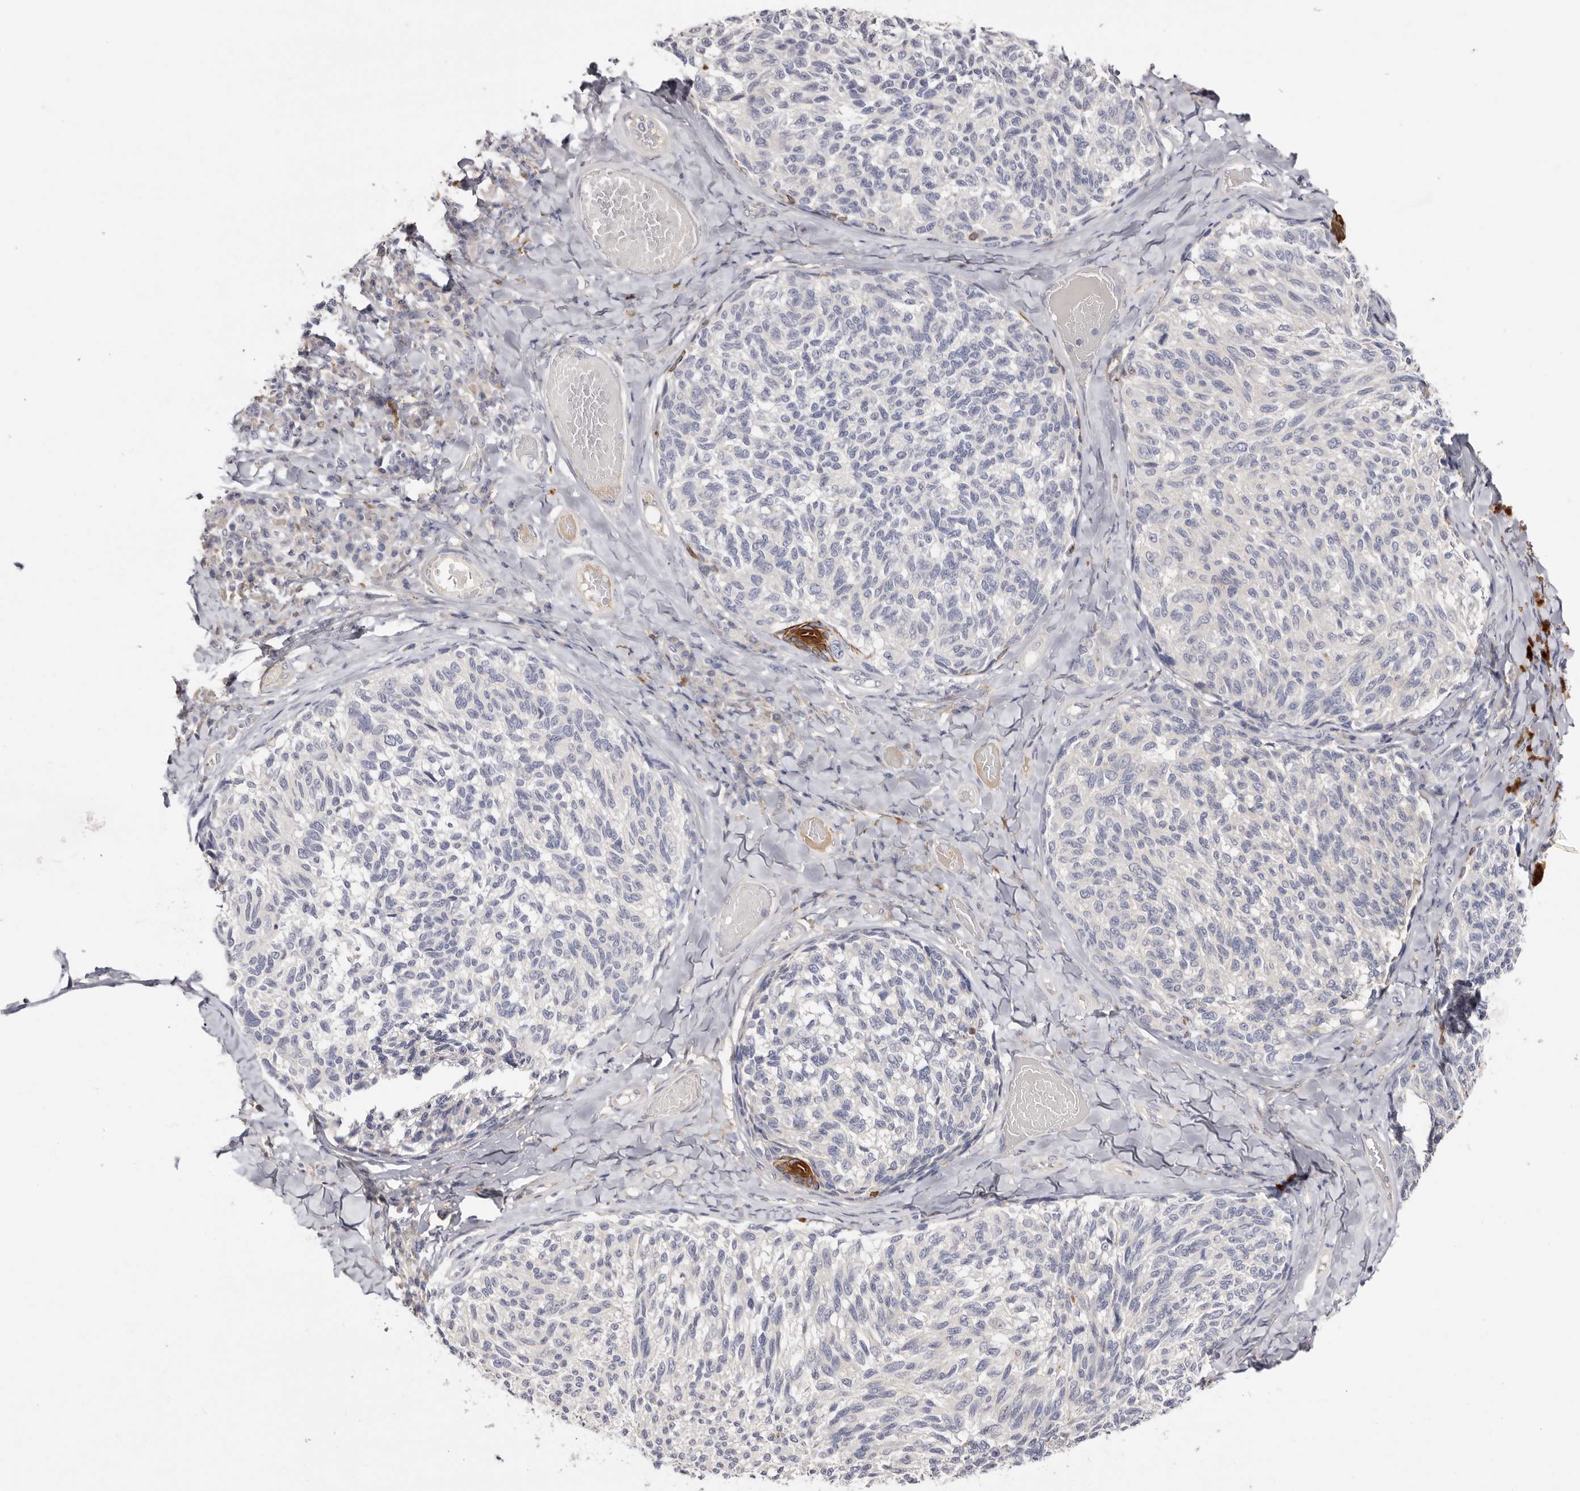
{"staining": {"intensity": "negative", "quantity": "none", "location": "none"}, "tissue": "melanoma", "cell_type": "Tumor cells", "image_type": "cancer", "snomed": [{"axis": "morphology", "description": "Malignant melanoma, NOS"}, {"axis": "topography", "description": "Skin"}], "caption": "Immunohistochemistry micrograph of human melanoma stained for a protein (brown), which shows no positivity in tumor cells.", "gene": "STK16", "patient": {"sex": "female", "age": 73}}